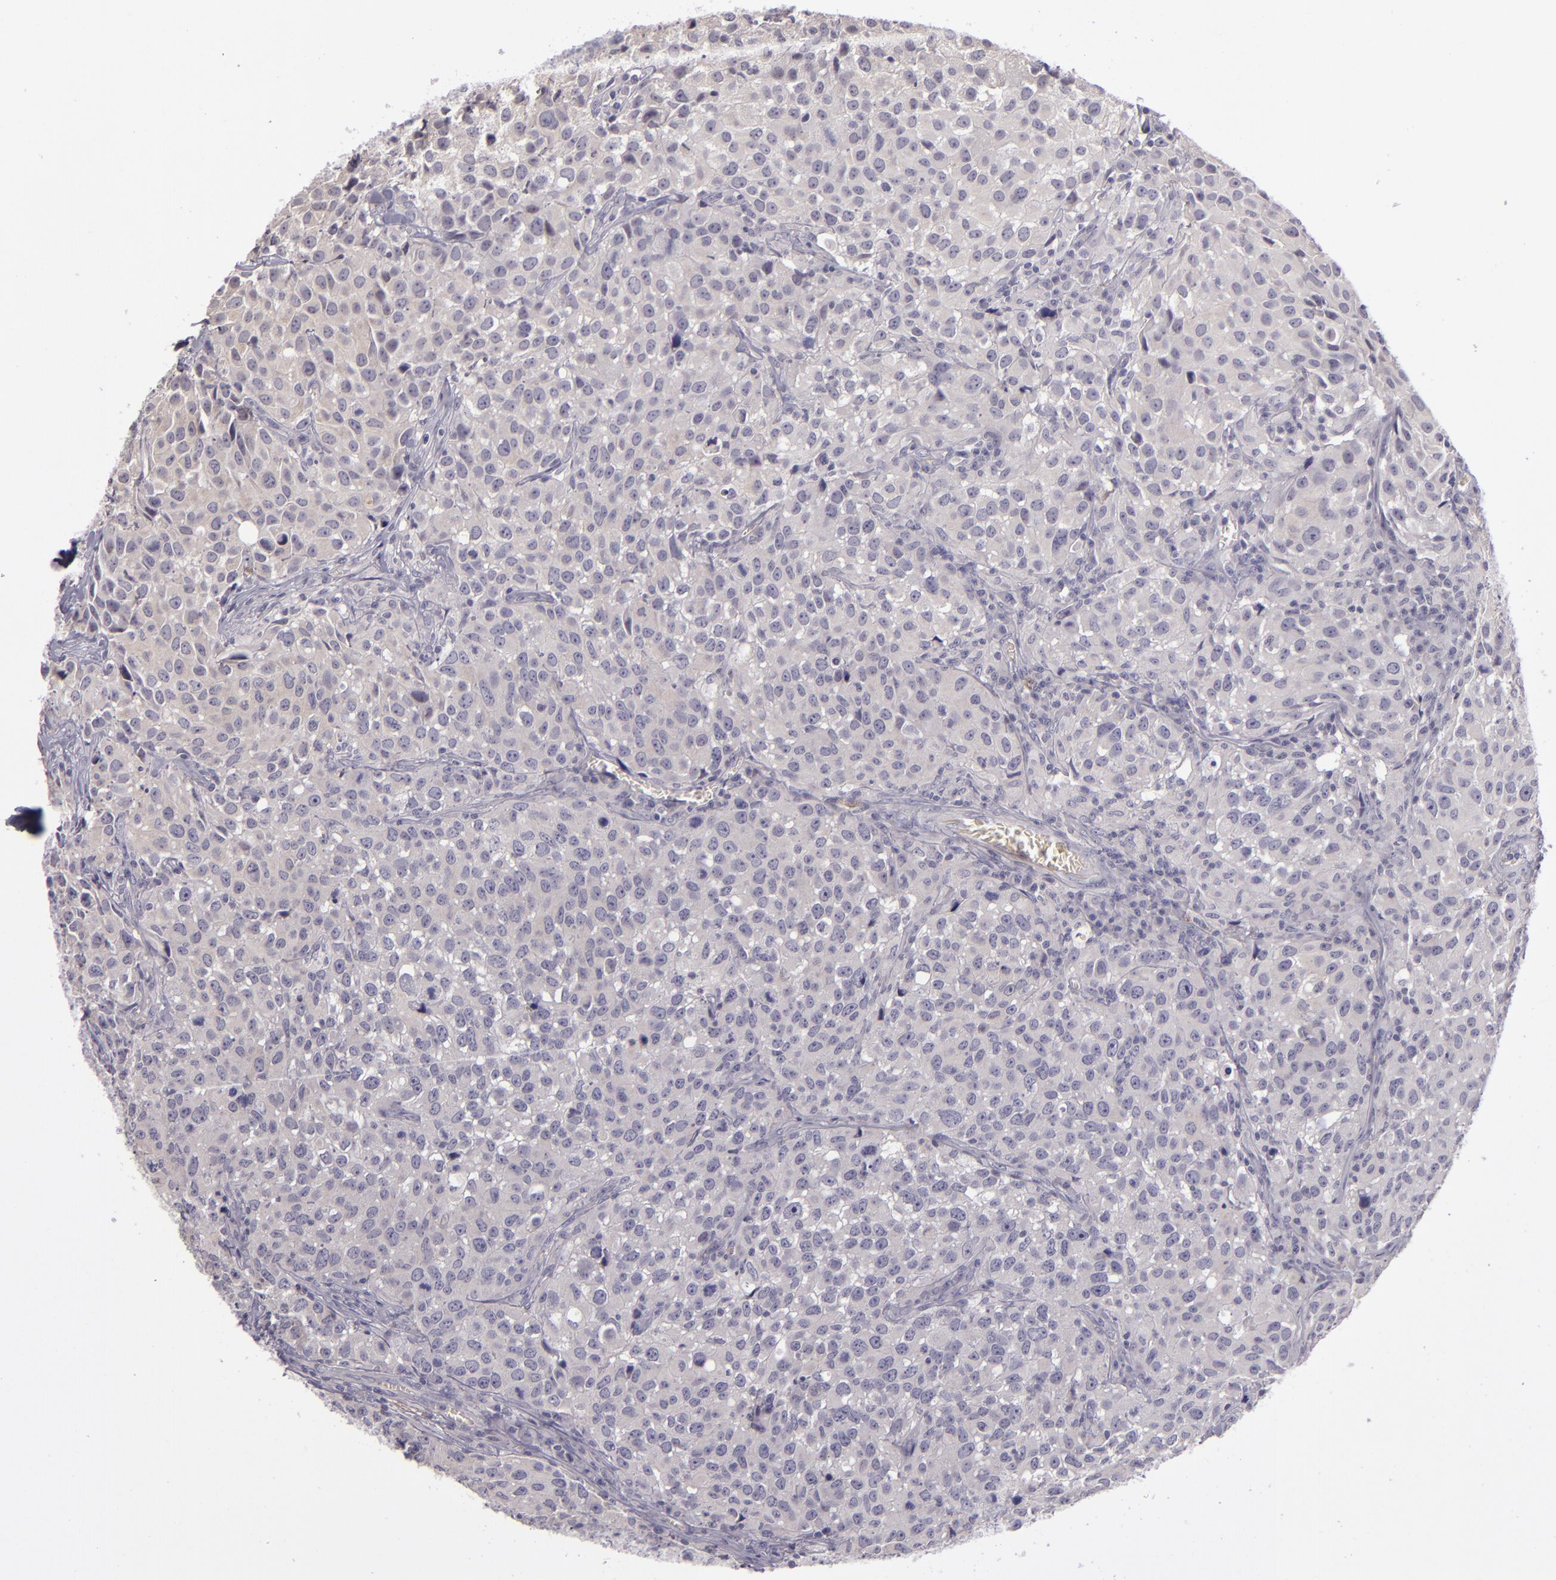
{"staining": {"intensity": "negative", "quantity": "none", "location": "none"}, "tissue": "urothelial cancer", "cell_type": "Tumor cells", "image_type": "cancer", "snomed": [{"axis": "morphology", "description": "Urothelial carcinoma, High grade"}, {"axis": "topography", "description": "Urinary bladder"}], "caption": "Micrograph shows no protein positivity in tumor cells of high-grade urothelial carcinoma tissue.", "gene": "SNCB", "patient": {"sex": "female", "age": 75}}